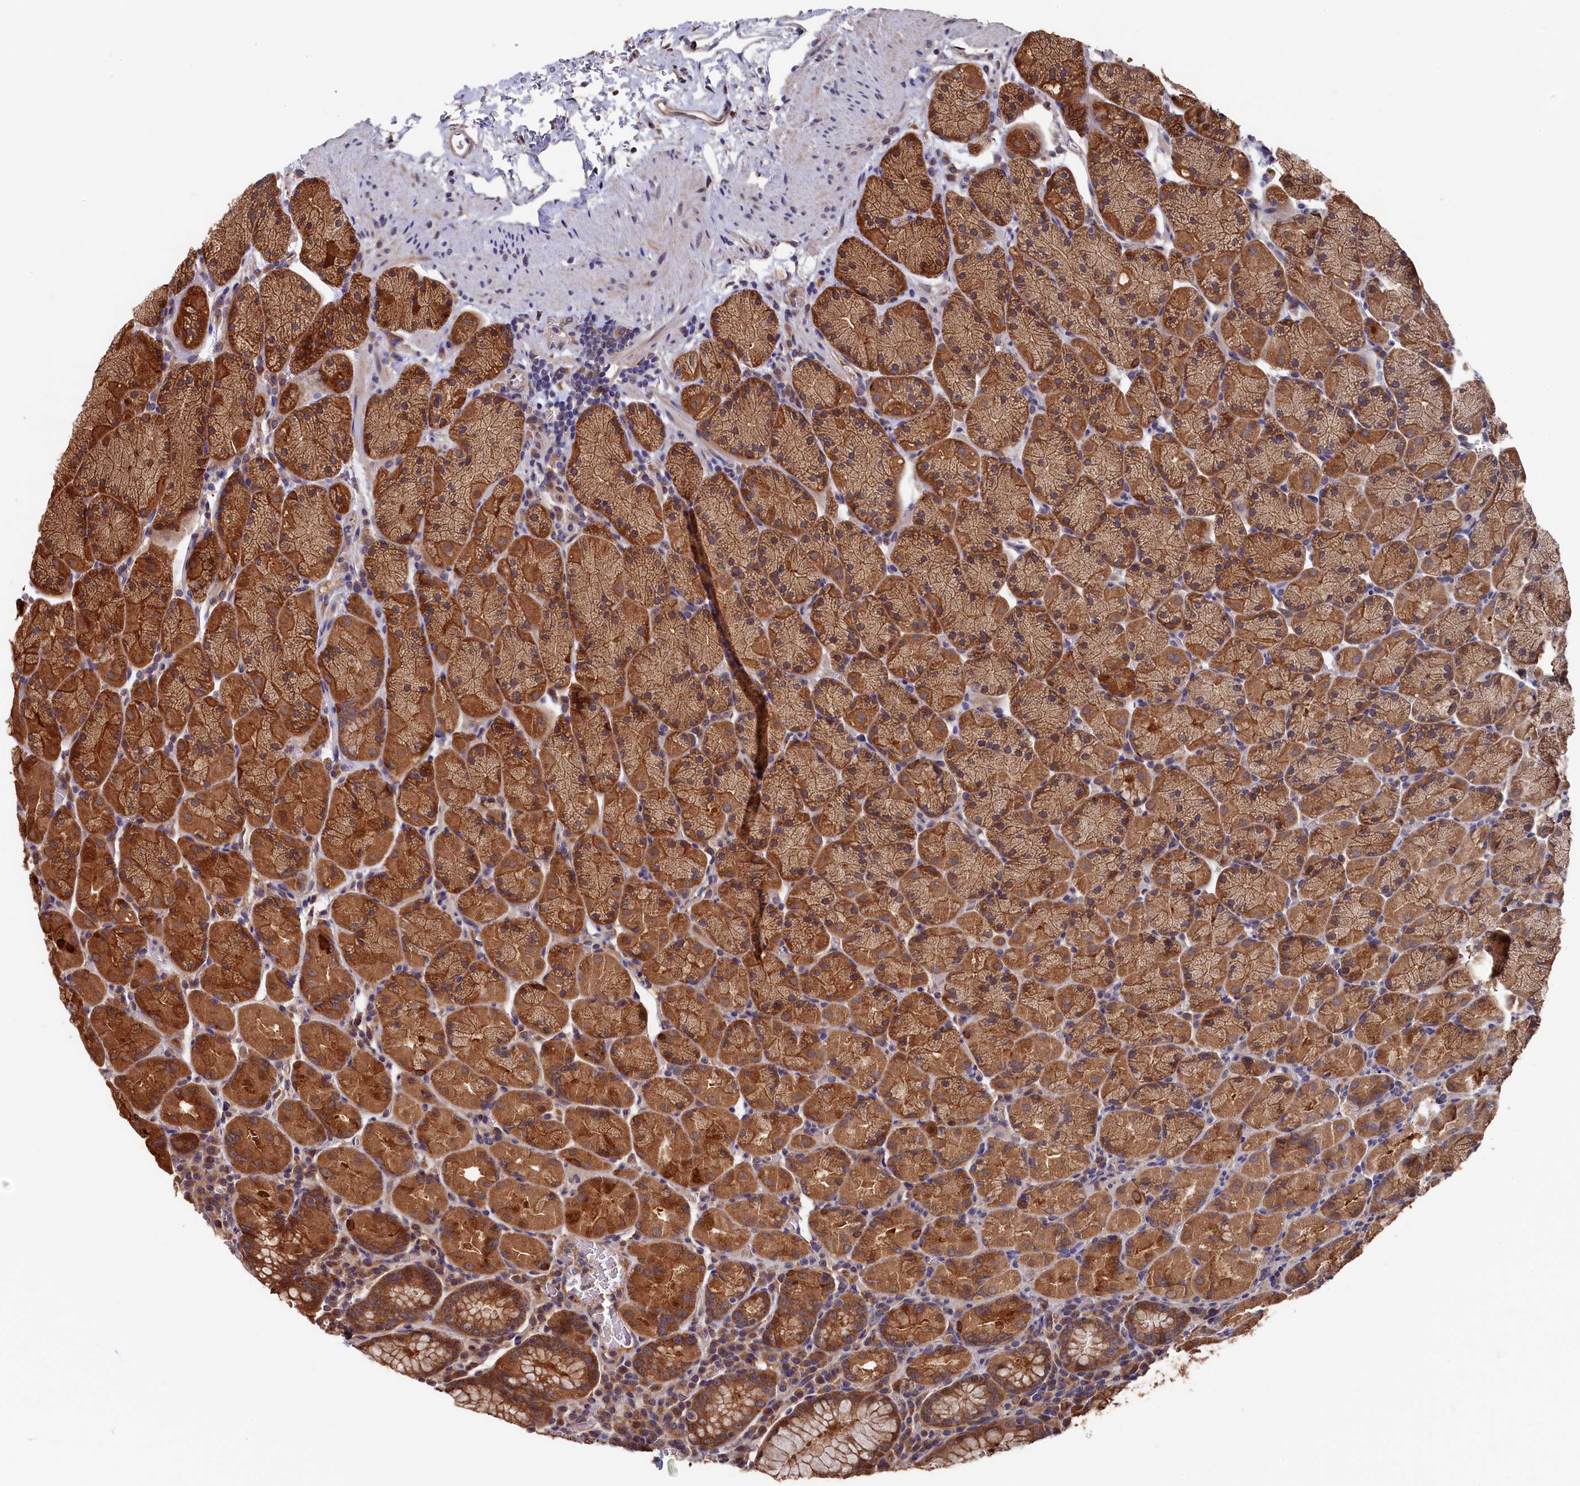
{"staining": {"intensity": "moderate", "quantity": ">75%", "location": "cytoplasmic/membranous"}, "tissue": "stomach", "cell_type": "Glandular cells", "image_type": "normal", "snomed": [{"axis": "morphology", "description": "Normal tissue, NOS"}, {"axis": "topography", "description": "Stomach, upper"}, {"axis": "topography", "description": "Stomach, lower"}], "caption": "Immunohistochemical staining of benign human stomach demonstrates medium levels of moderate cytoplasmic/membranous expression in about >75% of glandular cells.", "gene": "SLC12A4", "patient": {"sex": "male", "age": 80}}